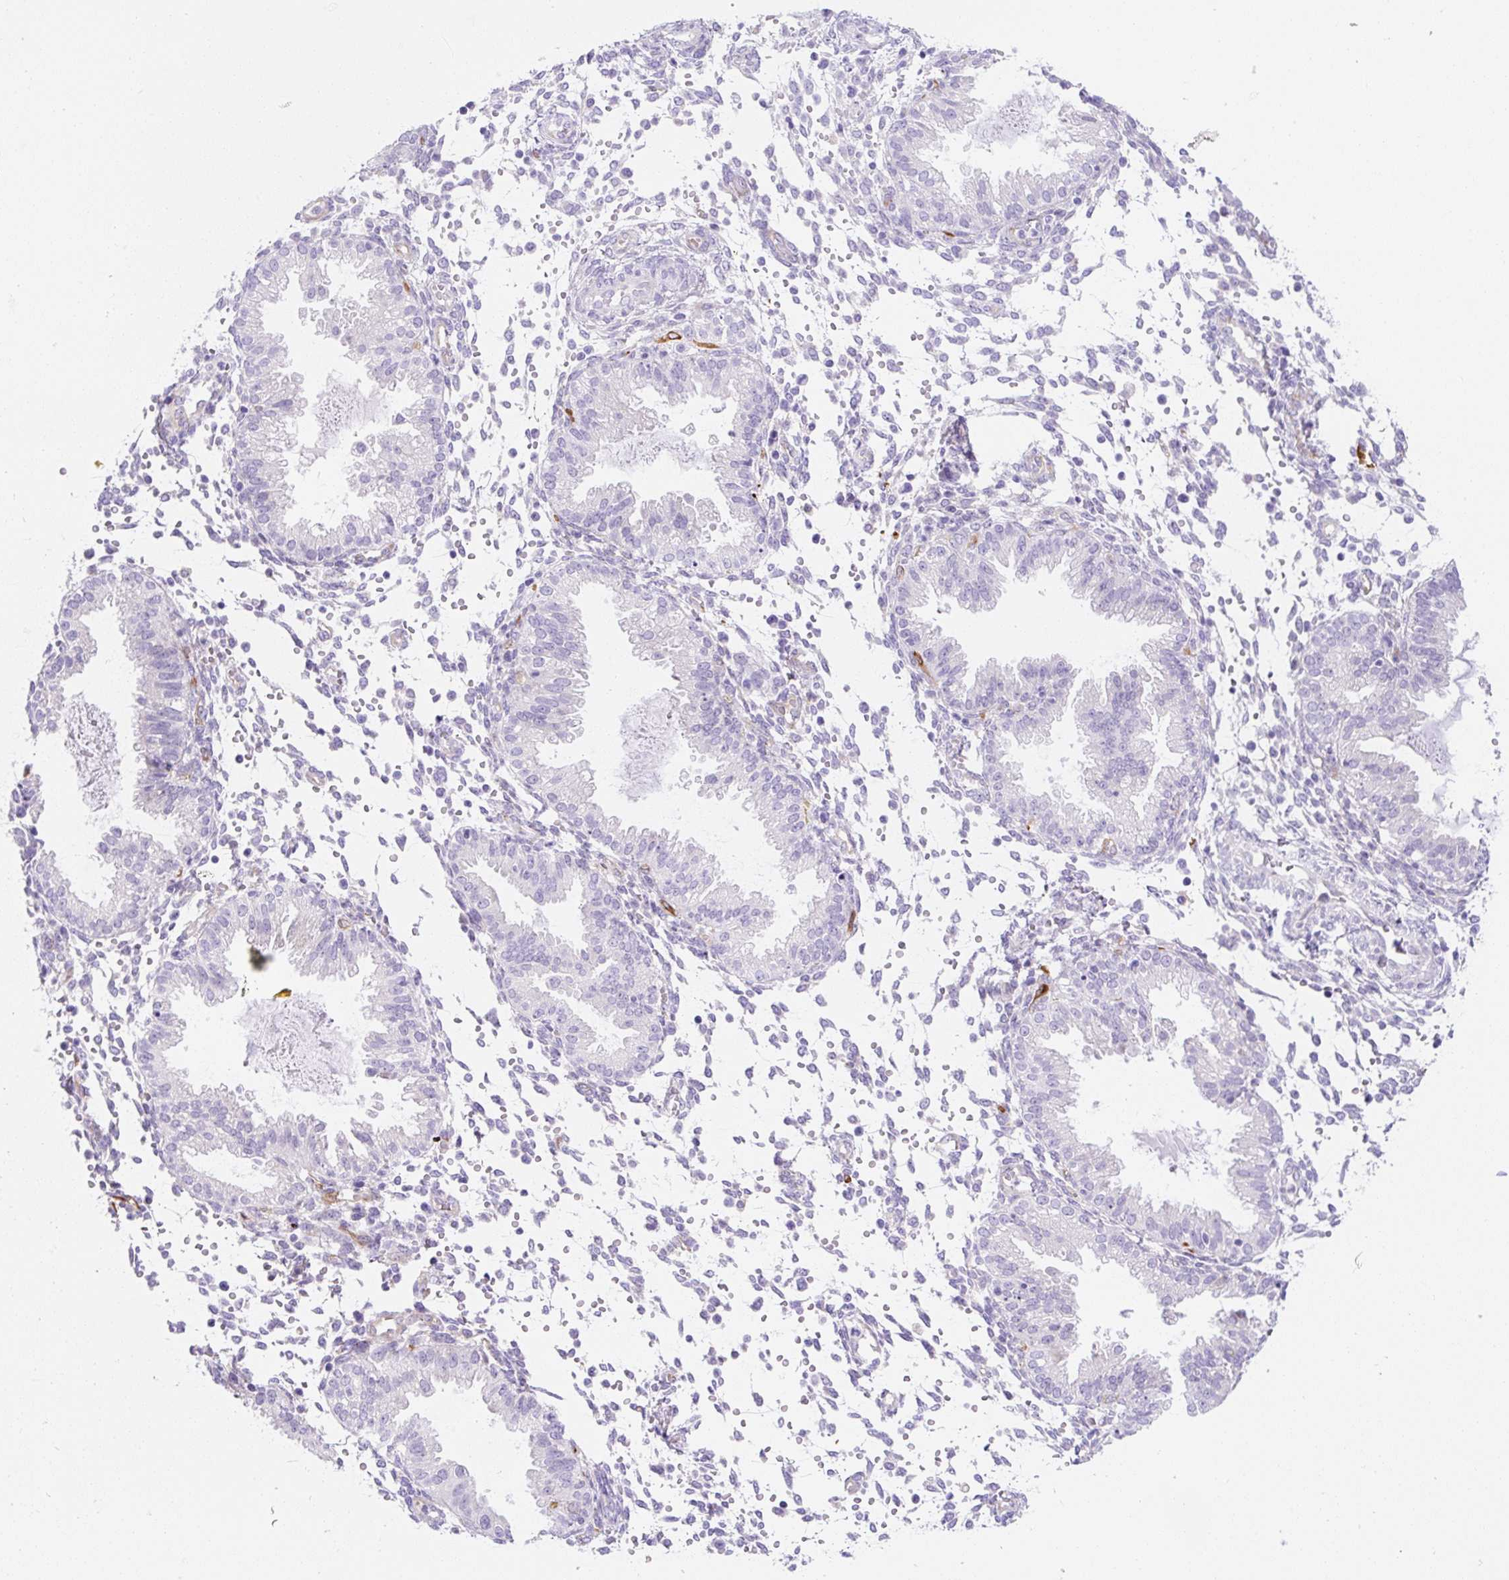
{"staining": {"intensity": "negative", "quantity": "none", "location": "none"}, "tissue": "endometrium", "cell_type": "Cells in endometrial stroma", "image_type": "normal", "snomed": [{"axis": "morphology", "description": "Normal tissue, NOS"}, {"axis": "topography", "description": "Endometrium"}], "caption": "An image of endometrium stained for a protein shows no brown staining in cells in endometrial stroma.", "gene": "ASB4", "patient": {"sex": "female", "age": 33}}